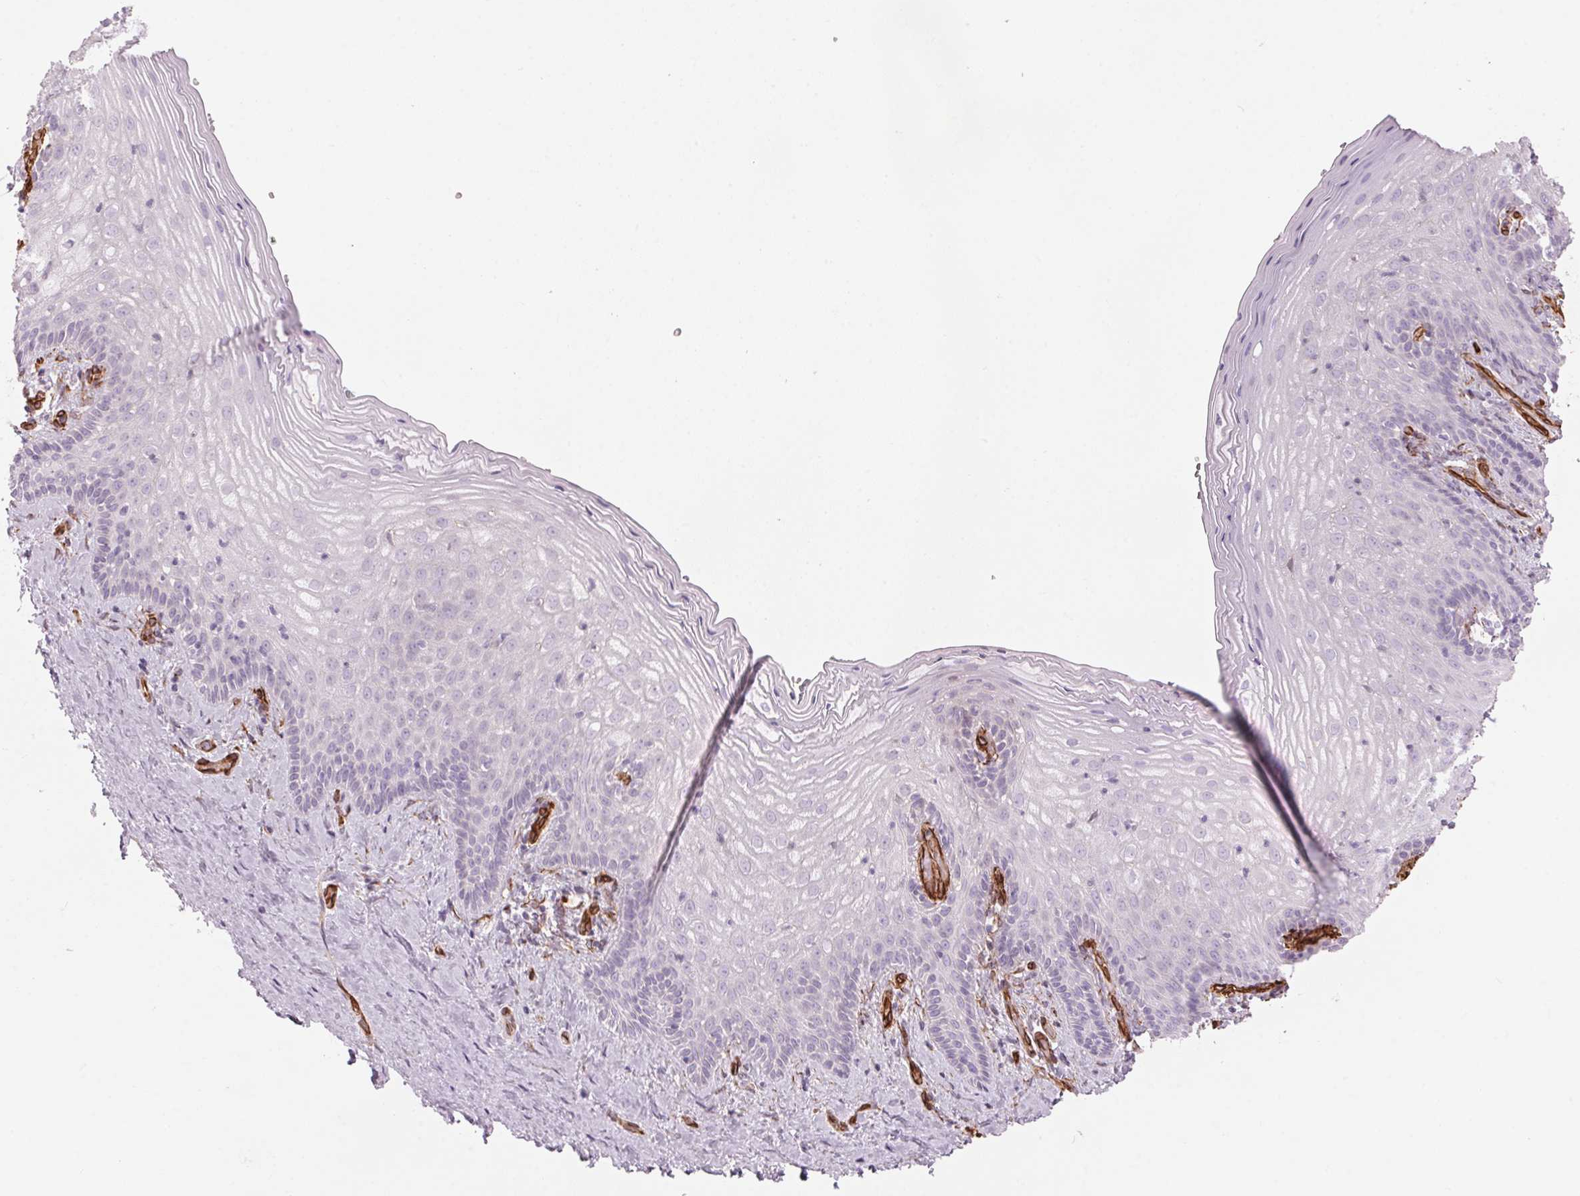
{"staining": {"intensity": "negative", "quantity": "none", "location": "none"}, "tissue": "vagina", "cell_type": "Squamous epithelial cells", "image_type": "normal", "snomed": [{"axis": "morphology", "description": "Normal tissue, NOS"}, {"axis": "topography", "description": "Vagina"}], "caption": "Immunohistochemical staining of normal human vagina reveals no significant expression in squamous epithelial cells.", "gene": "CLPS", "patient": {"sex": "female", "age": 45}}